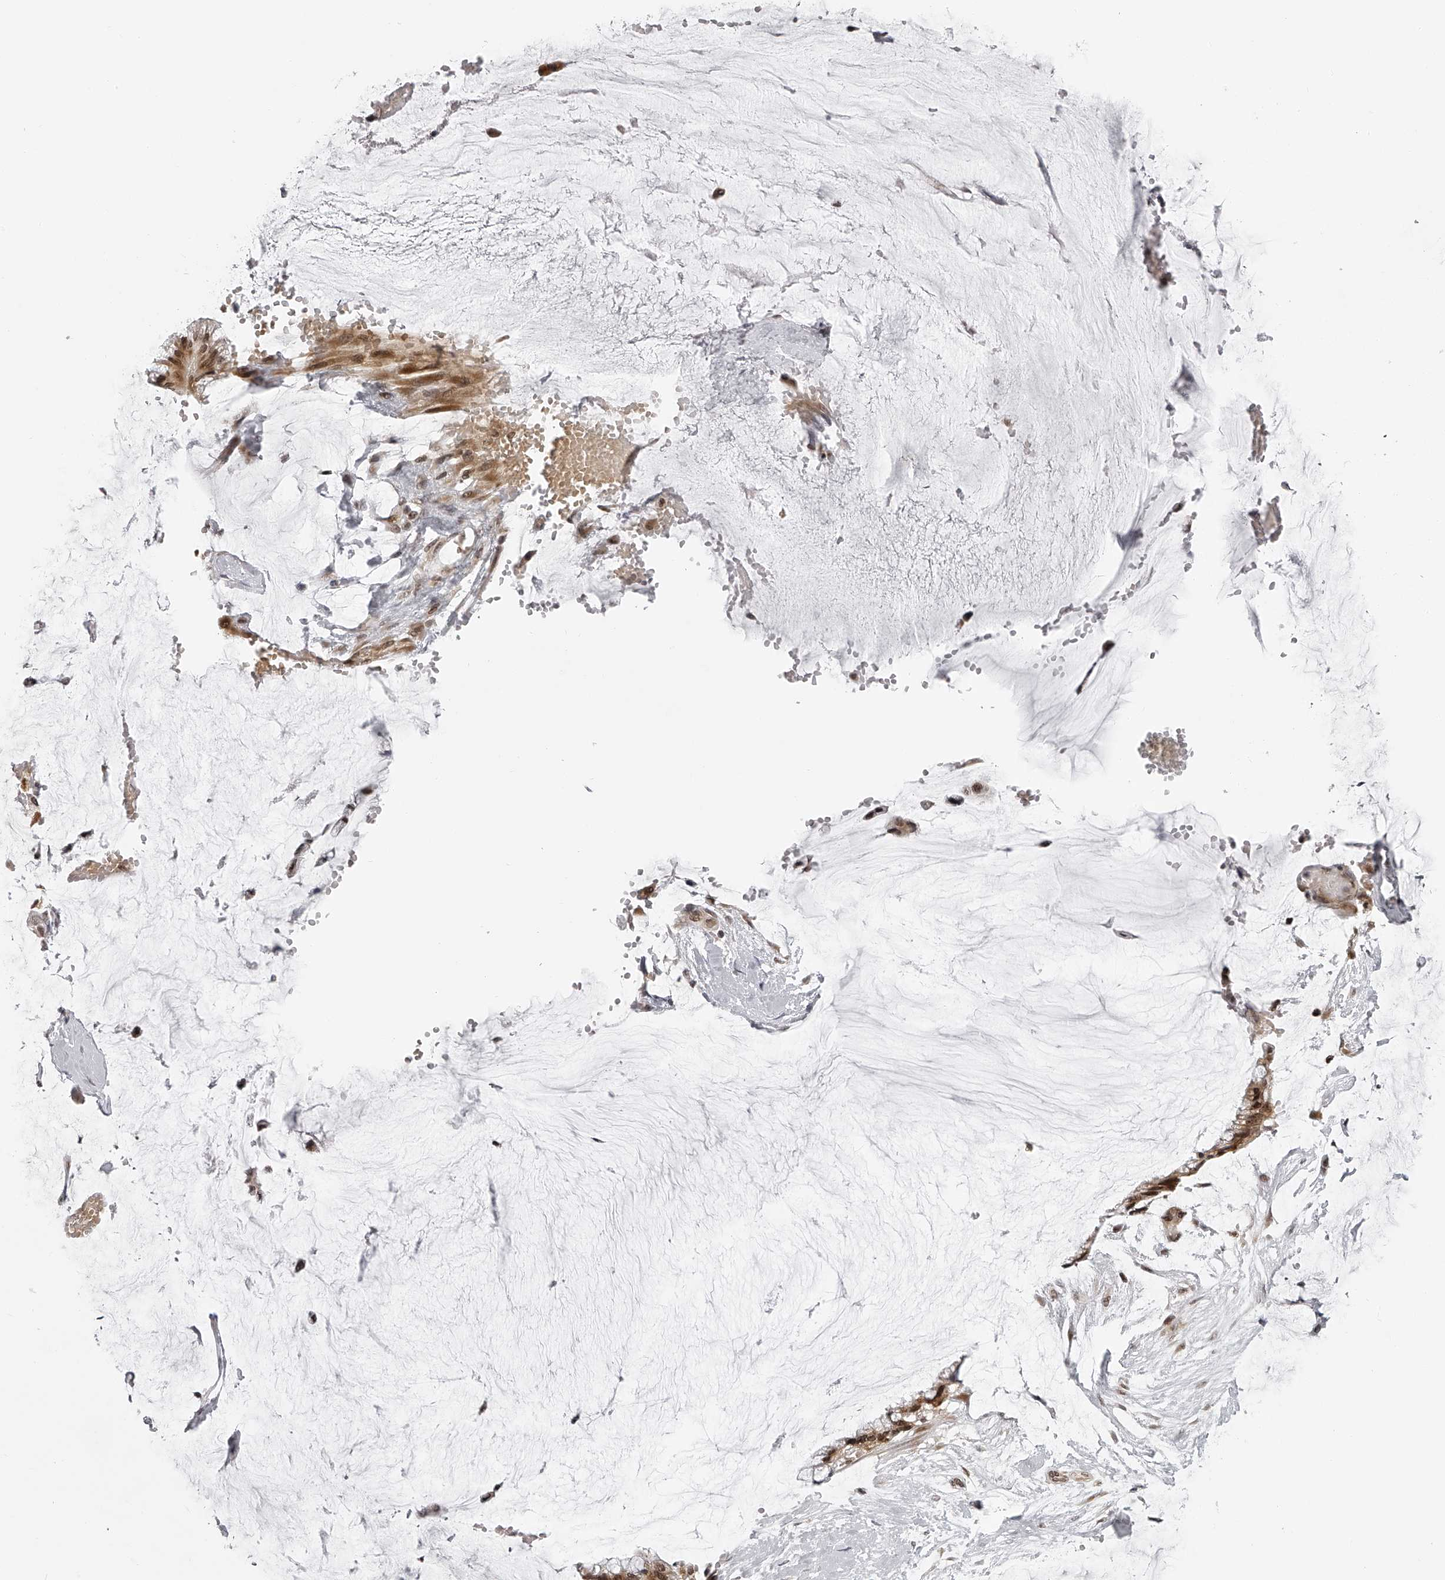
{"staining": {"intensity": "moderate", "quantity": ">75%", "location": "cytoplasmic/membranous,nuclear"}, "tissue": "ovarian cancer", "cell_type": "Tumor cells", "image_type": "cancer", "snomed": [{"axis": "morphology", "description": "Cystadenocarcinoma, mucinous, NOS"}, {"axis": "topography", "description": "Ovary"}], "caption": "Immunohistochemical staining of ovarian mucinous cystadenocarcinoma shows medium levels of moderate cytoplasmic/membranous and nuclear protein positivity in approximately >75% of tumor cells.", "gene": "ODF2L", "patient": {"sex": "female", "age": 39}}